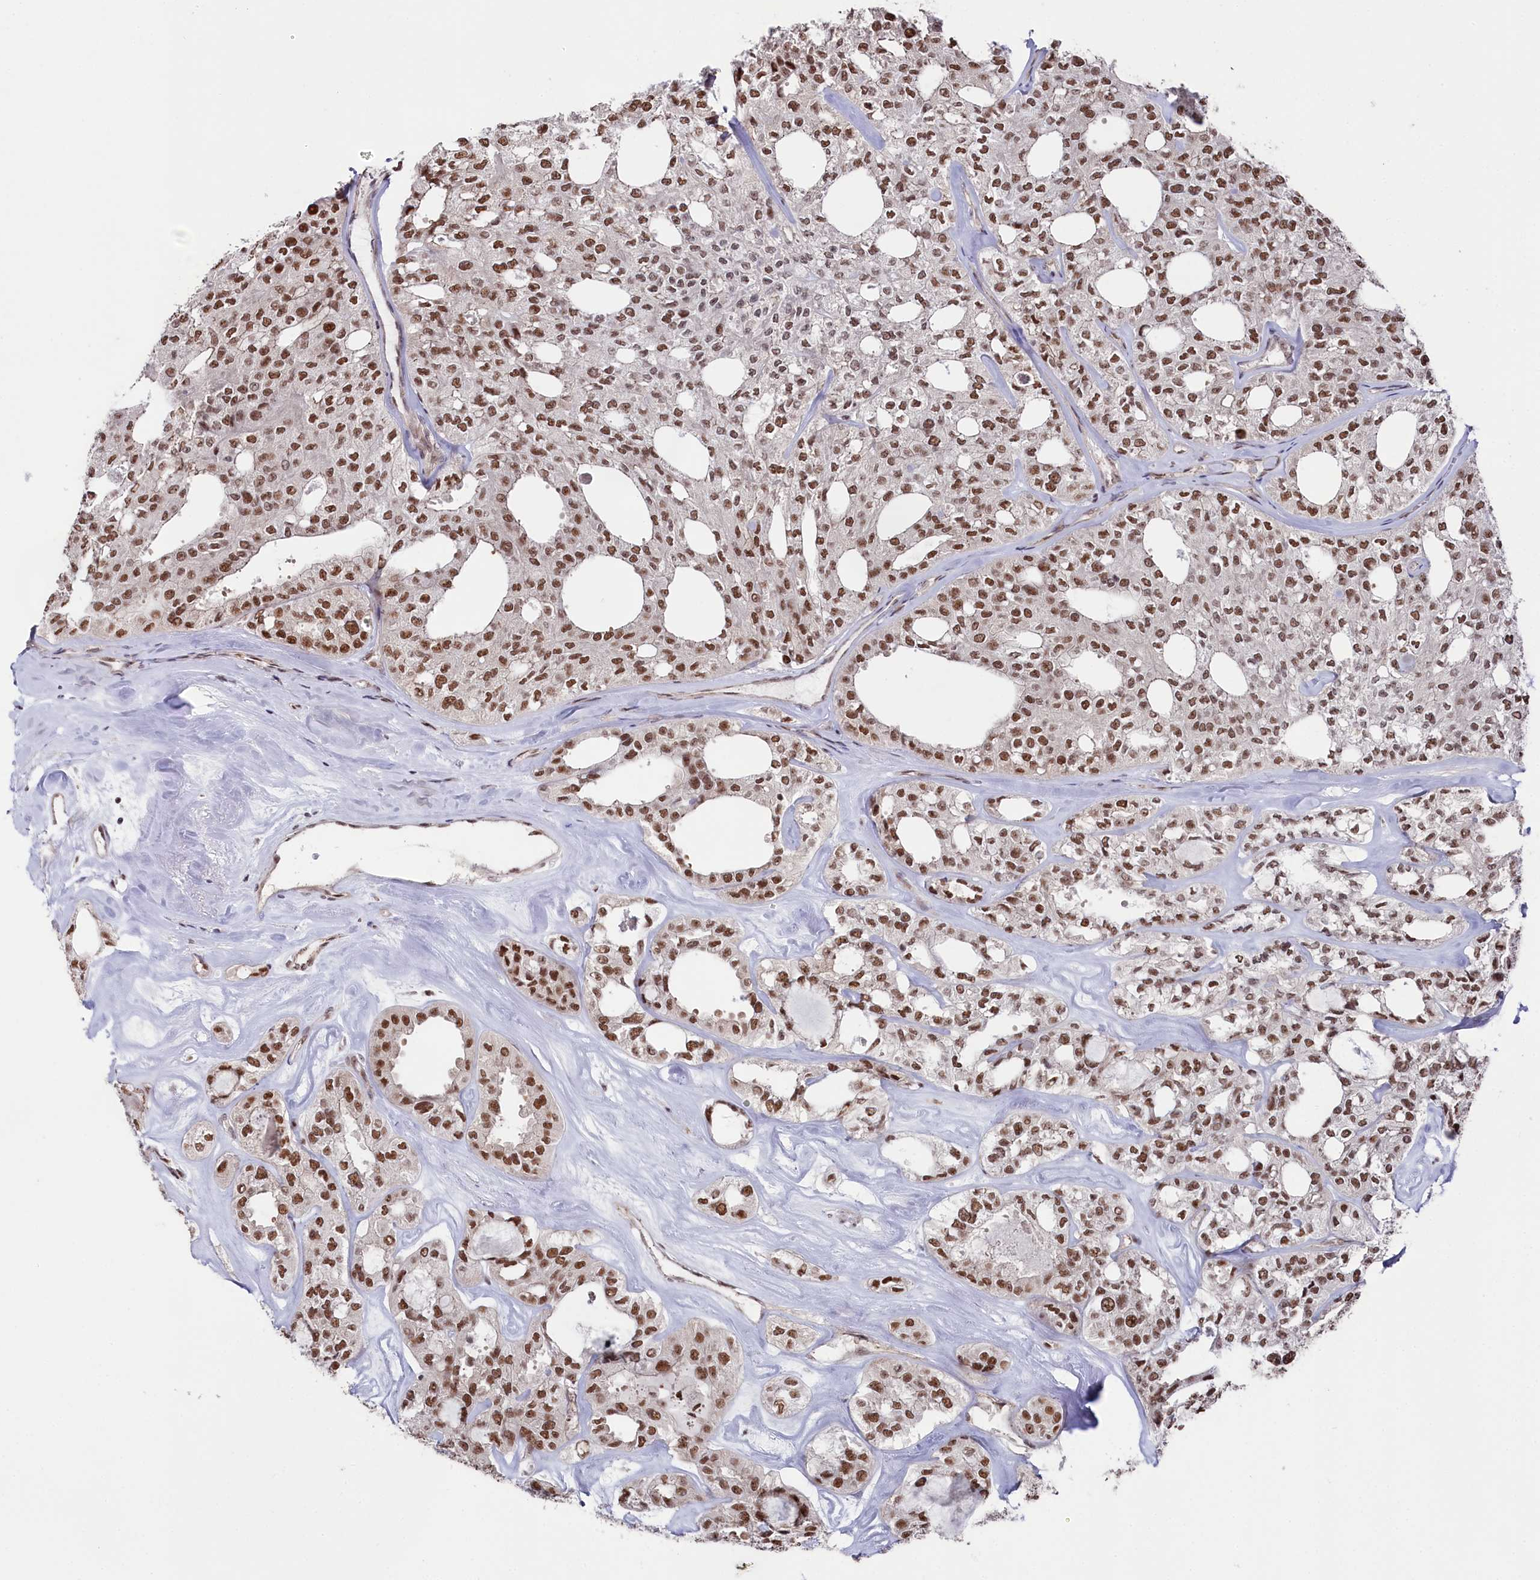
{"staining": {"intensity": "moderate", "quantity": ">75%", "location": "nuclear"}, "tissue": "thyroid cancer", "cell_type": "Tumor cells", "image_type": "cancer", "snomed": [{"axis": "morphology", "description": "Follicular adenoma carcinoma, NOS"}, {"axis": "topography", "description": "Thyroid gland"}], "caption": "Protein expression analysis of thyroid cancer shows moderate nuclear staining in approximately >75% of tumor cells. Immunohistochemistry (ihc) stains the protein in brown and the nuclei are stained blue.", "gene": "POLR2H", "patient": {"sex": "male", "age": 75}}